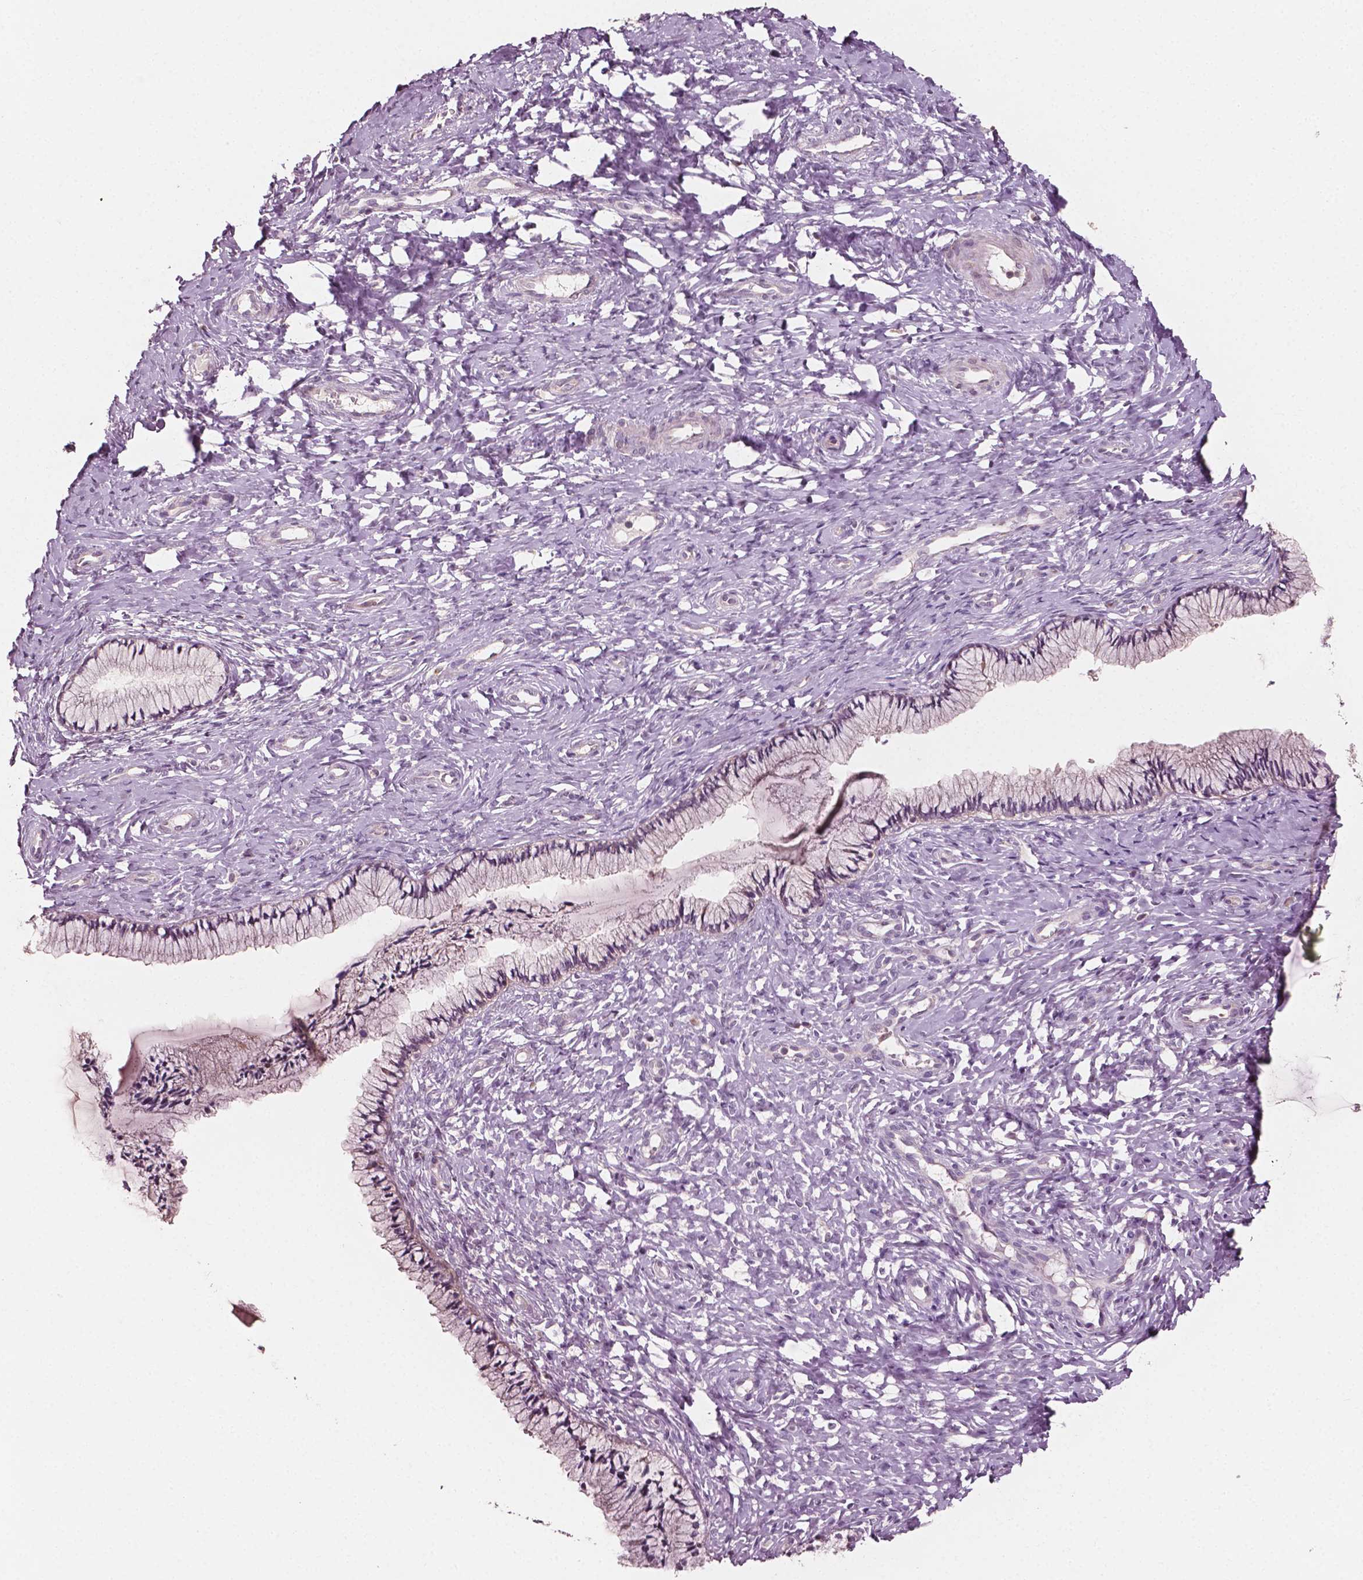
{"staining": {"intensity": "negative", "quantity": "none", "location": "none"}, "tissue": "cervix", "cell_type": "Glandular cells", "image_type": "normal", "snomed": [{"axis": "morphology", "description": "Normal tissue, NOS"}, {"axis": "topography", "description": "Cervix"}], "caption": "Photomicrograph shows no significant protein positivity in glandular cells of benign cervix. (Immunohistochemistry, brightfield microscopy, high magnification).", "gene": "MCL1", "patient": {"sex": "female", "age": 37}}